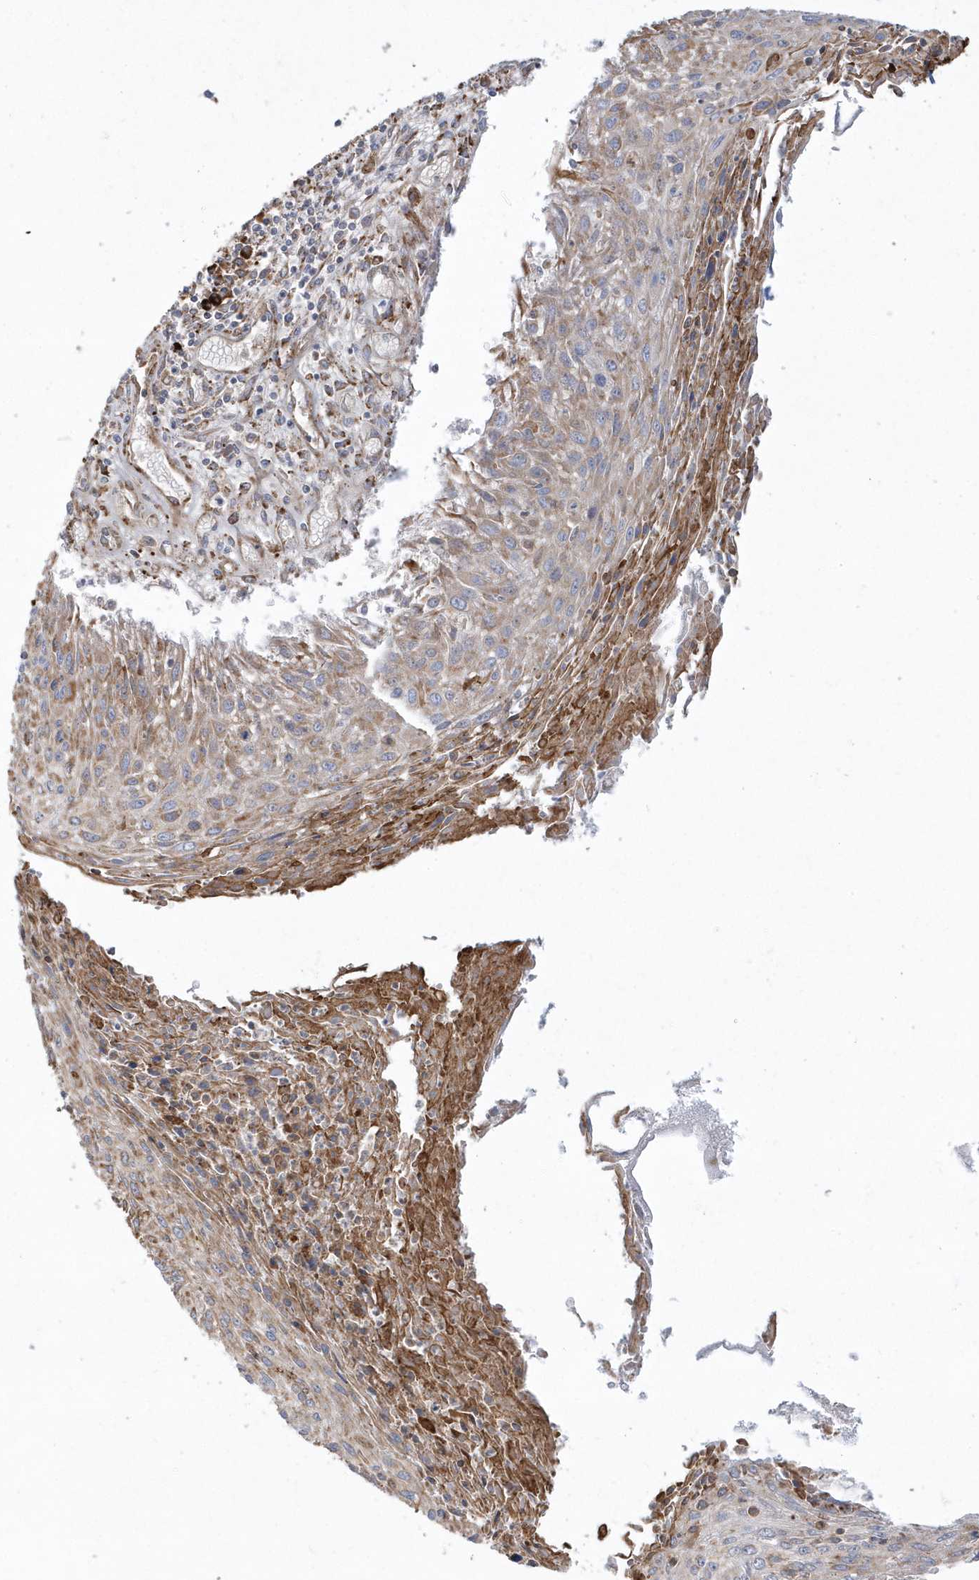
{"staining": {"intensity": "moderate", "quantity": "25%-75%", "location": "cytoplasmic/membranous"}, "tissue": "cervical cancer", "cell_type": "Tumor cells", "image_type": "cancer", "snomed": [{"axis": "morphology", "description": "Squamous cell carcinoma, NOS"}, {"axis": "topography", "description": "Cervix"}], "caption": "Squamous cell carcinoma (cervical) stained for a protein reveals moderate cytoplasmic/membranous positivity in tumor cells.", "gene": "SH3BP2", "patient": {"sex": "female", "age": 51}}